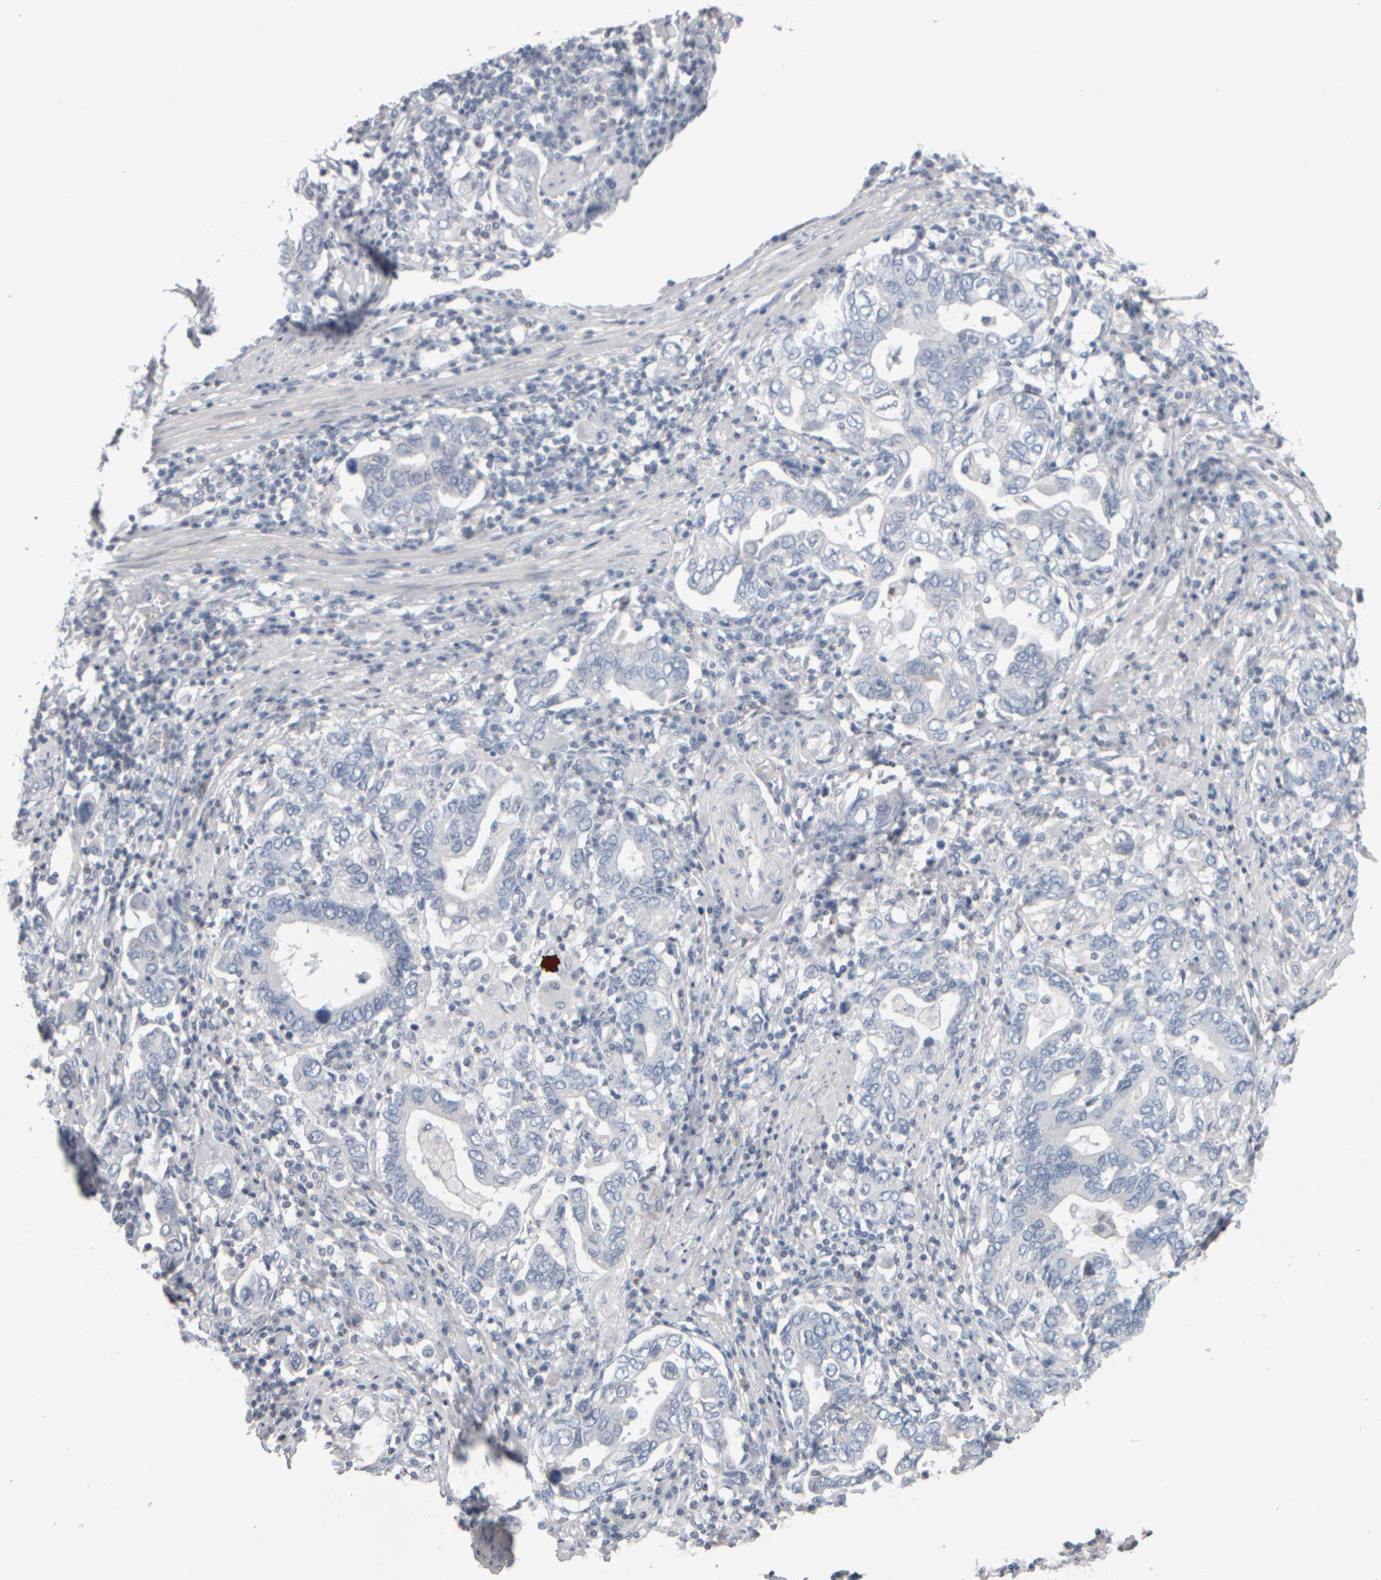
{"staining": {"intensity": "negative", "quantity": "none", "location": "none"}, "tissue": "stomach cancer", "cell_type": "Tumor cells", "image_type": "cancer", "snomed": [{"axis": "morphology", "description": "Adenocarcinoma, NOS"}, {"axis": "topography", "description": "Stomach, upper"}], "caption": "Human stomach cancer (adenocarcinoma) stained for a protein using IHC reveals no staining in tumor cells.", "gene": "EPHX2", "patient": {"sex": "male", "age": 62}}